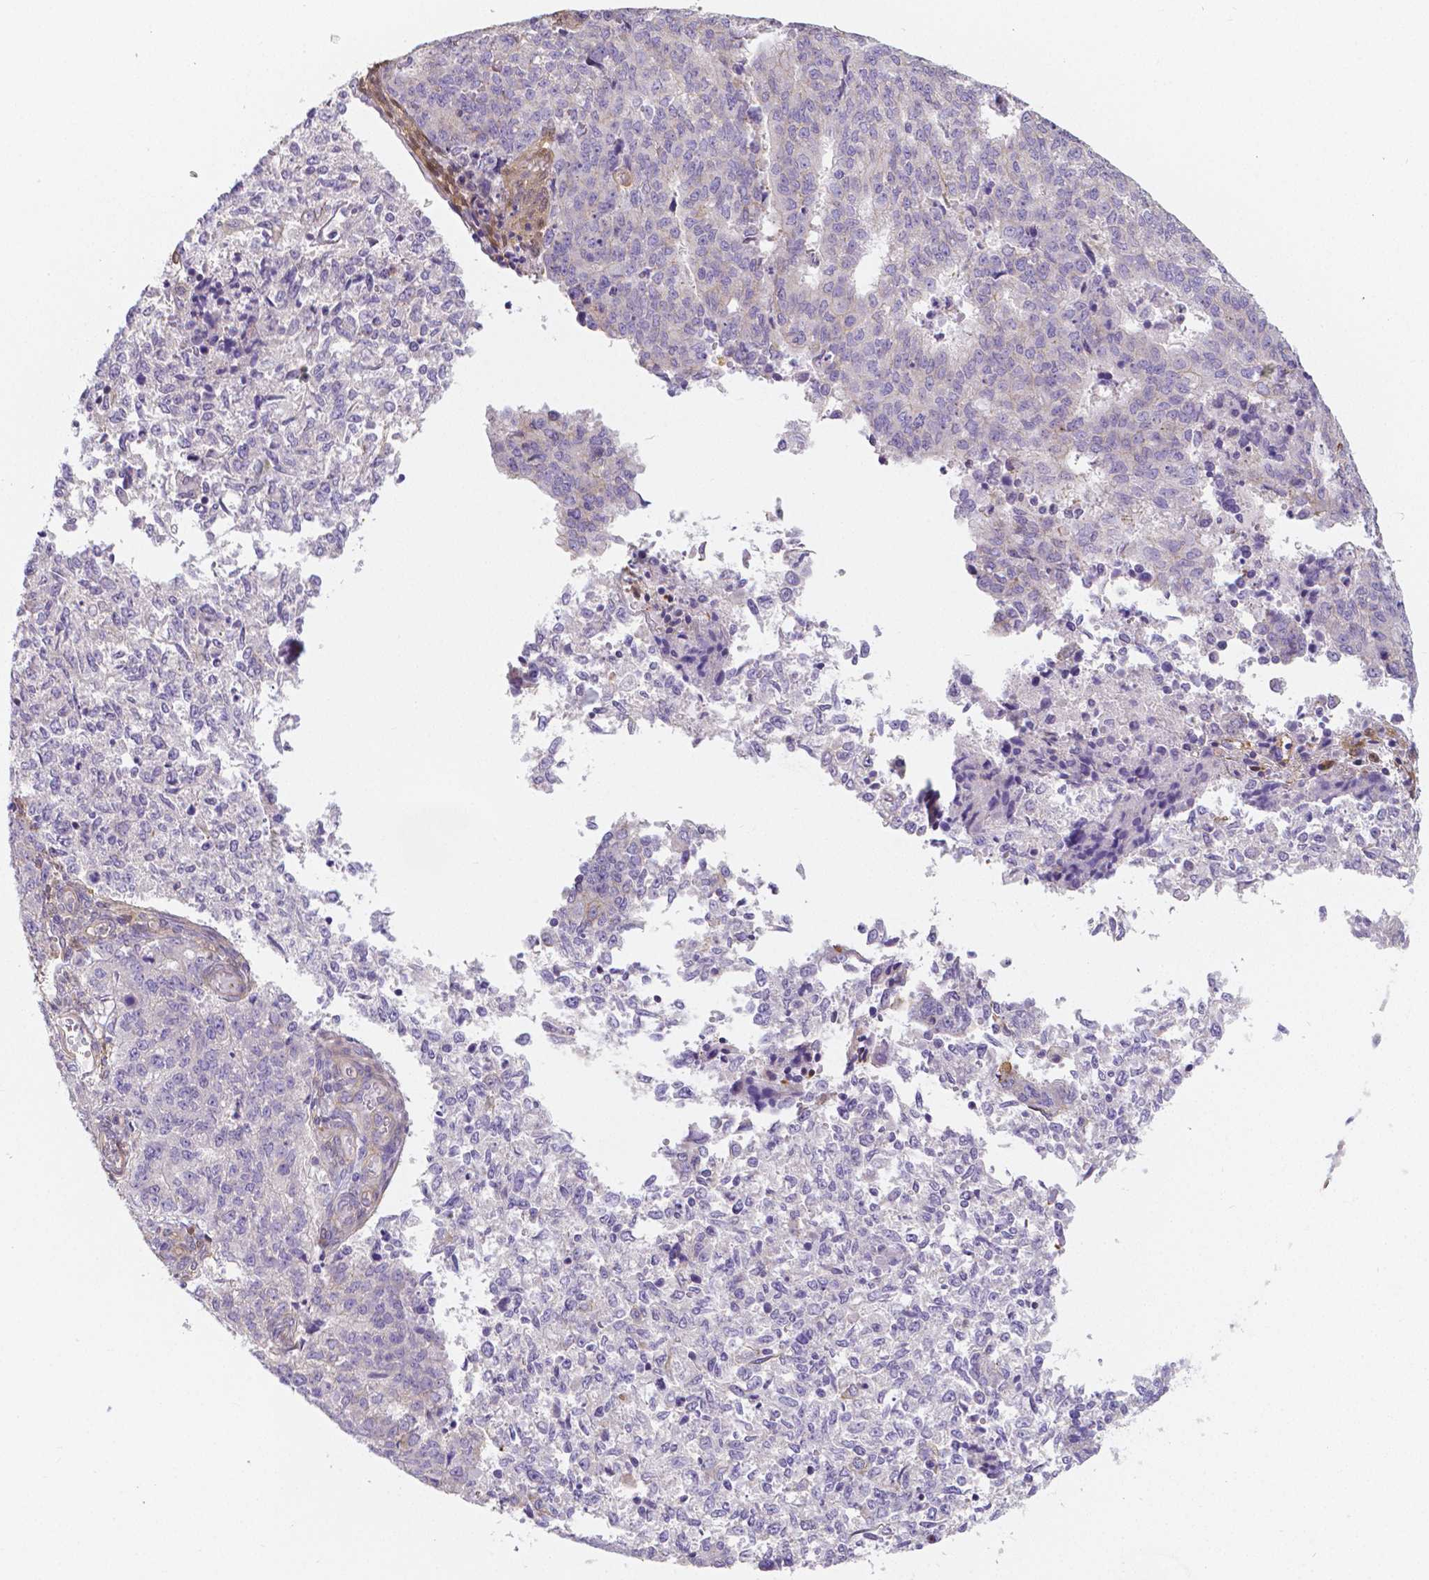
{"staining": {"intensity": "negative", "quantity": "none", "location": "none"}, "tissue": "endometrial cancer", "cell_type": "Tumor cells", "image_type": "cancer", "snomed": [{"axis": "morphology", "description": "Adenocarcinoma, NOS"}, {"axis": "topography", "description": "Endometrium"}], "caption": "A high-resolution photomicrograph shows immunohistochemistry staining of endometrial cancer, which exhibits no significant staining in tumor cells.", "gene": "CRMP1", "patient": {"sex": "female", "age": 50}}